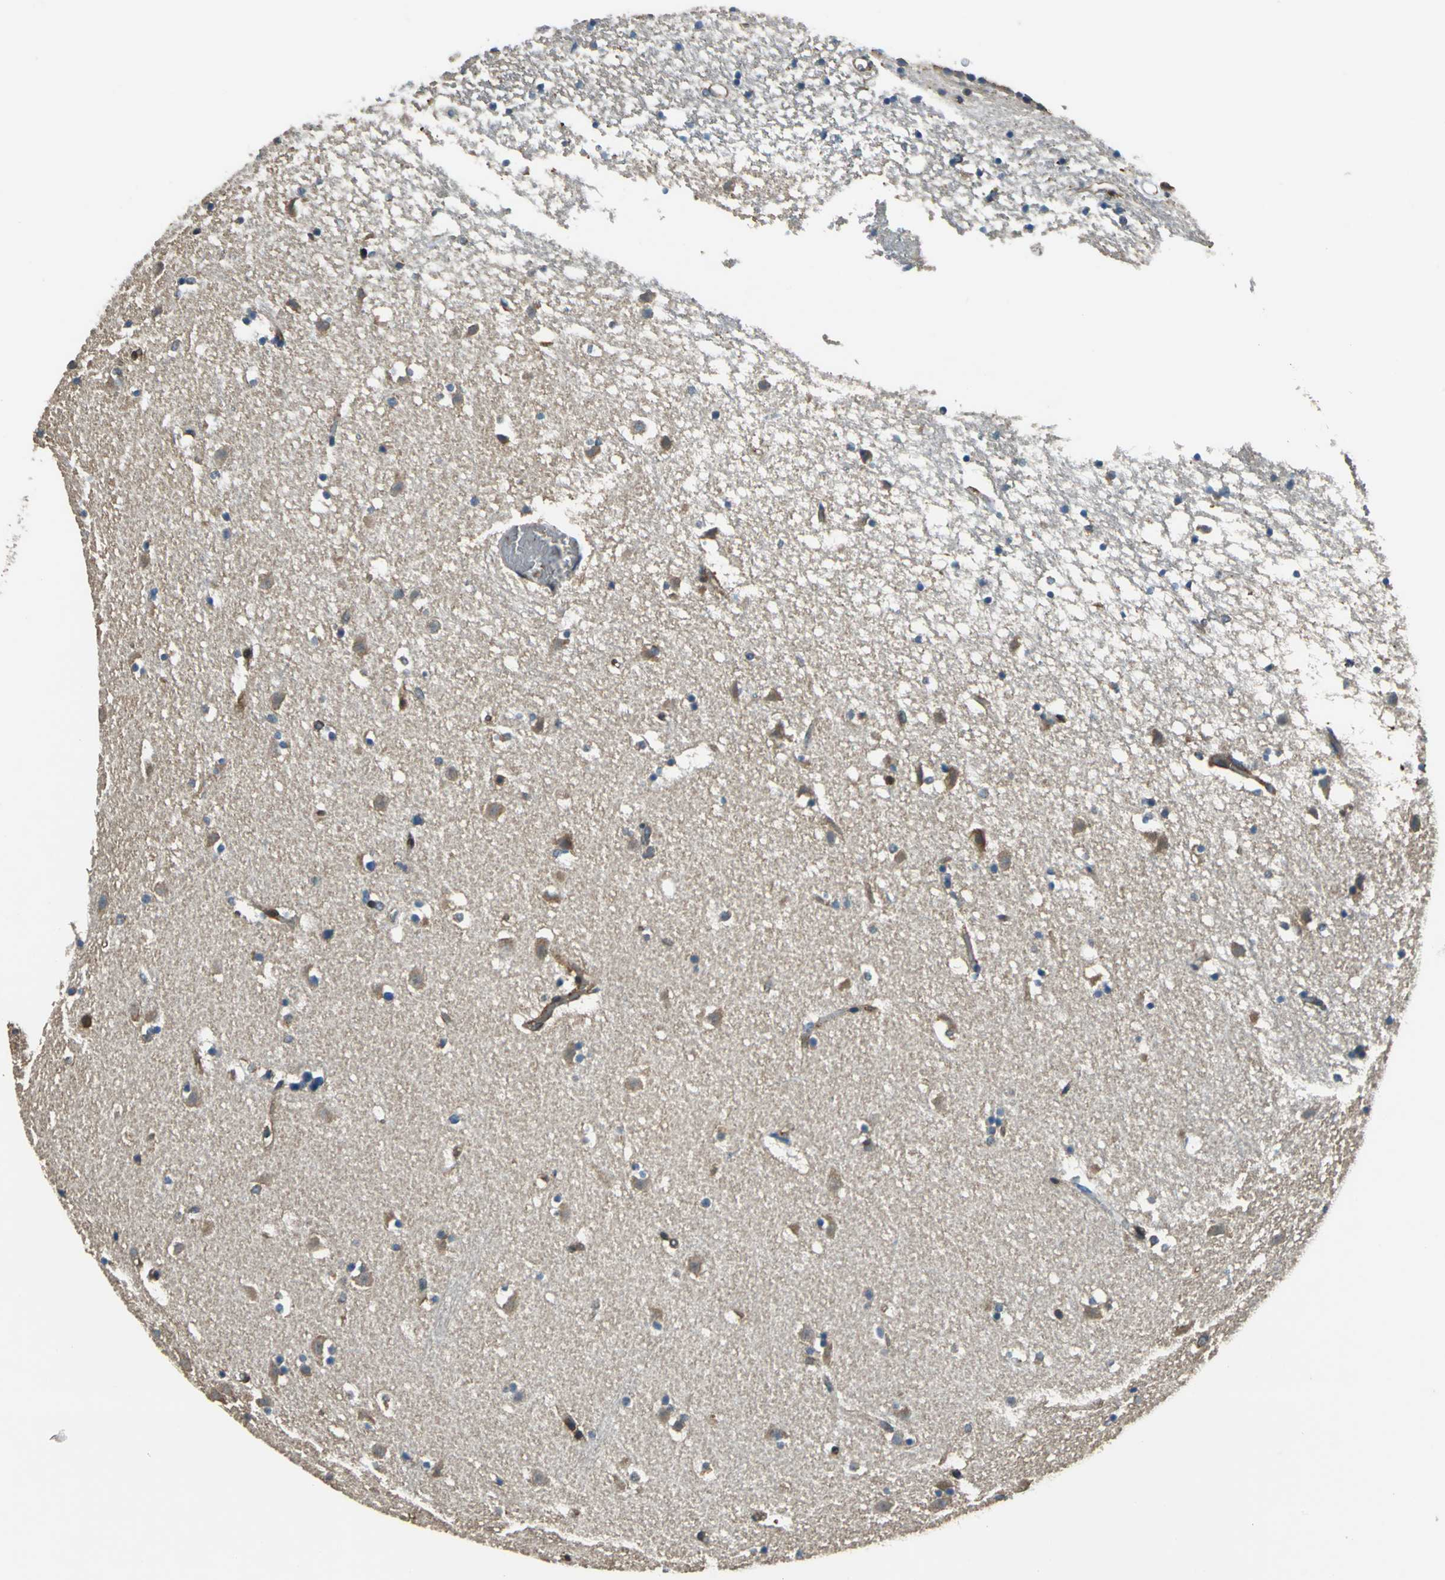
{"staining": {"intensity": "moderate", "quantity": "<25%", "location": "cytoplasmic/membranous"}, "tissue": "caudate", "cell_type": "Glial cells", "image_type": "normal", "snomed": [{"axis": "morphology", "description": "Normal tissue, NOS"}, {"axis": "topography", "description": "Lateral ventricle wall"}], "caption": "IHC (DAB) staining of normal caudate displays moderate cytoplasmic/membranous protein staining in about <25% of glial cells.", "gene": "PARVA", "patient": {"sex": "male", "age": 45}}